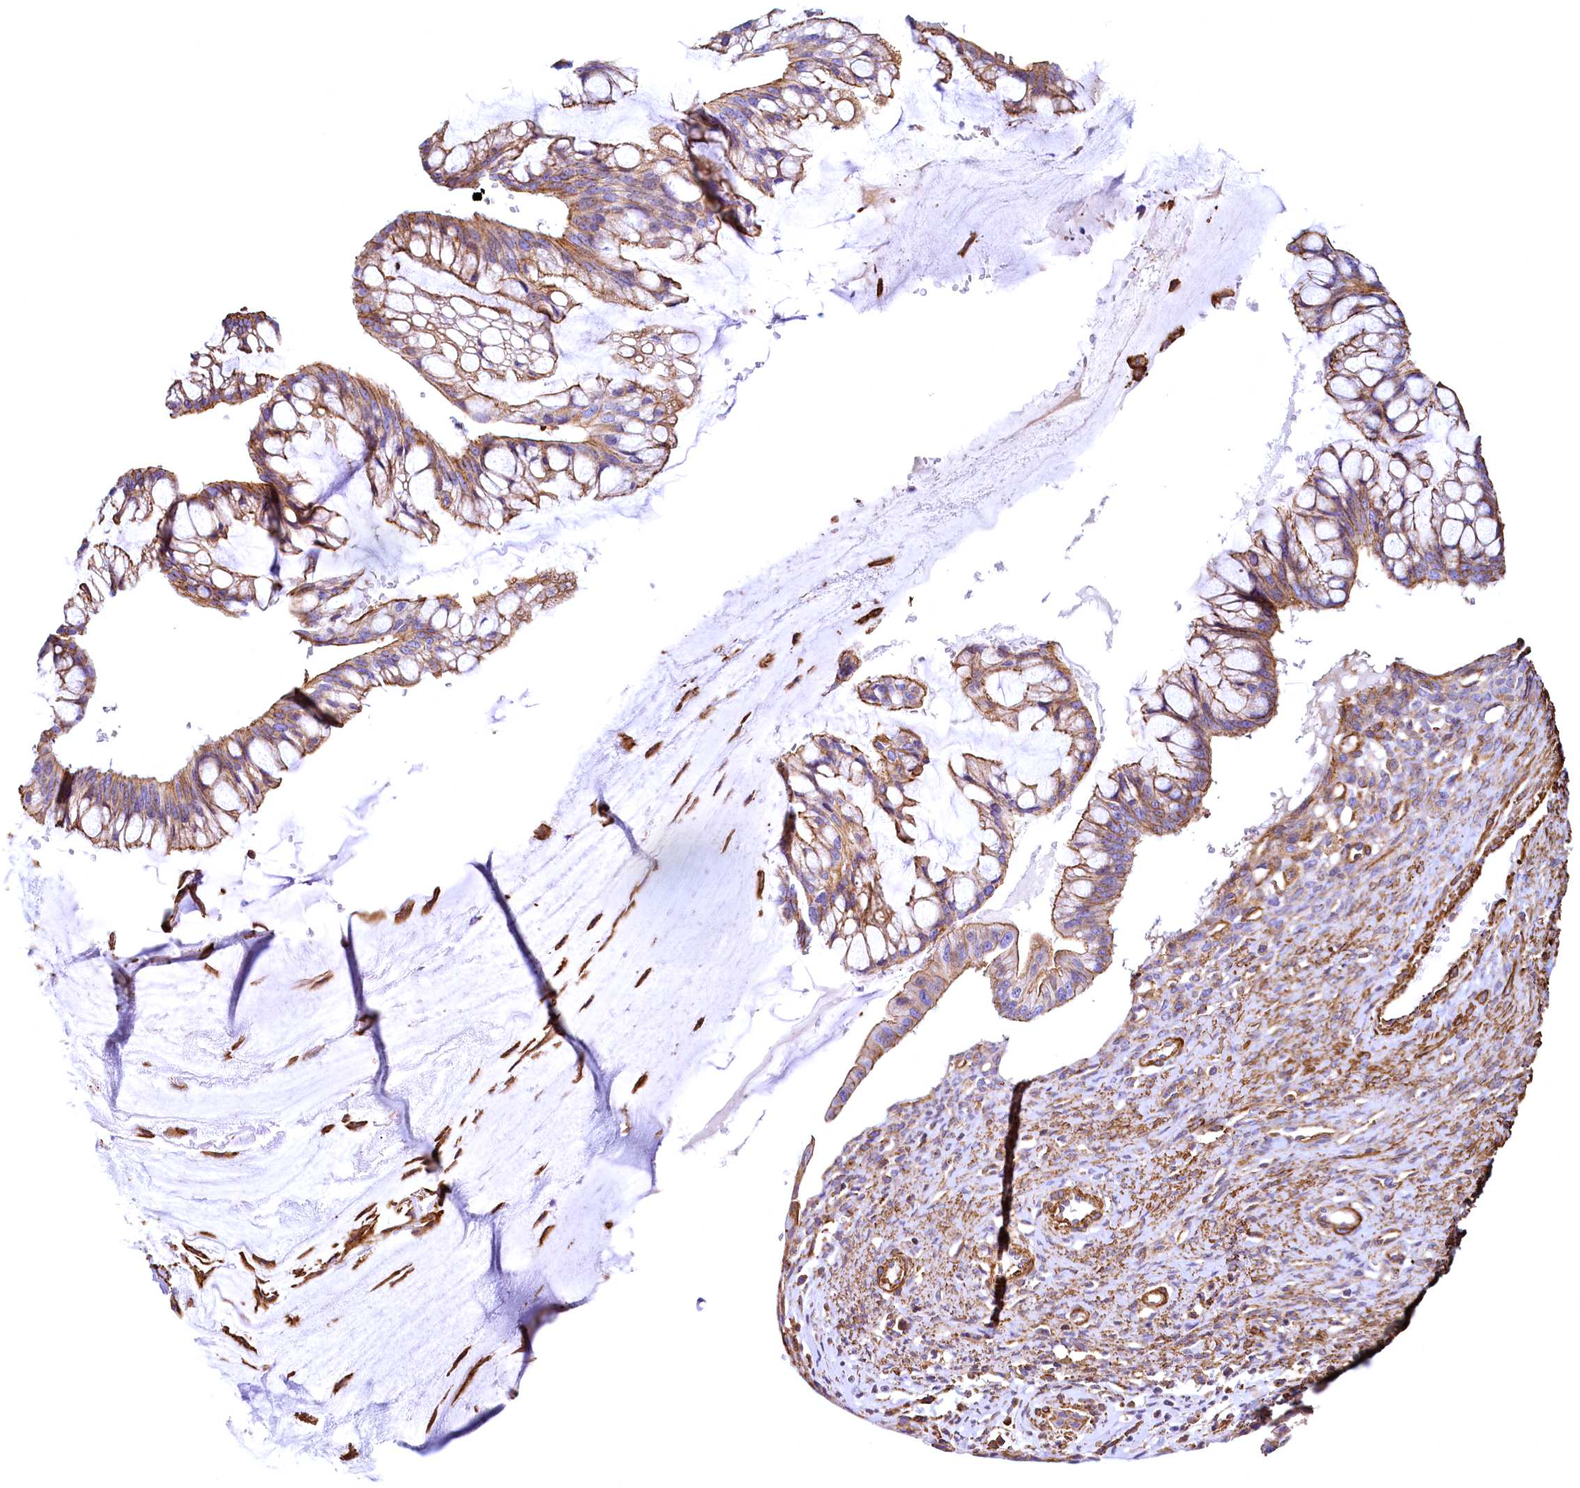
{"staining": {"intensity": "moderate", "quantity": ">75%", "location": "cytoplasmic/membranous"}, "tissue": "ovarian cancer", "cell_type": "Tumor cells", "image_type": "cancer", "snomed": [{"axis": "morphology", "description": "Cystadenocarcinoma, mucinous, NOS"}, {"axis": "topography", "description": "Ovary"}], "caption": "Human mucinous cystadenocarcinoma (ovarian) stained for a protein (brown) displays moderate cytoplasmic/membranous positive staining in approximately >75% of tumor cells.", "gene": "THBS1", "patient": {"sex": "female", "age": 73}}